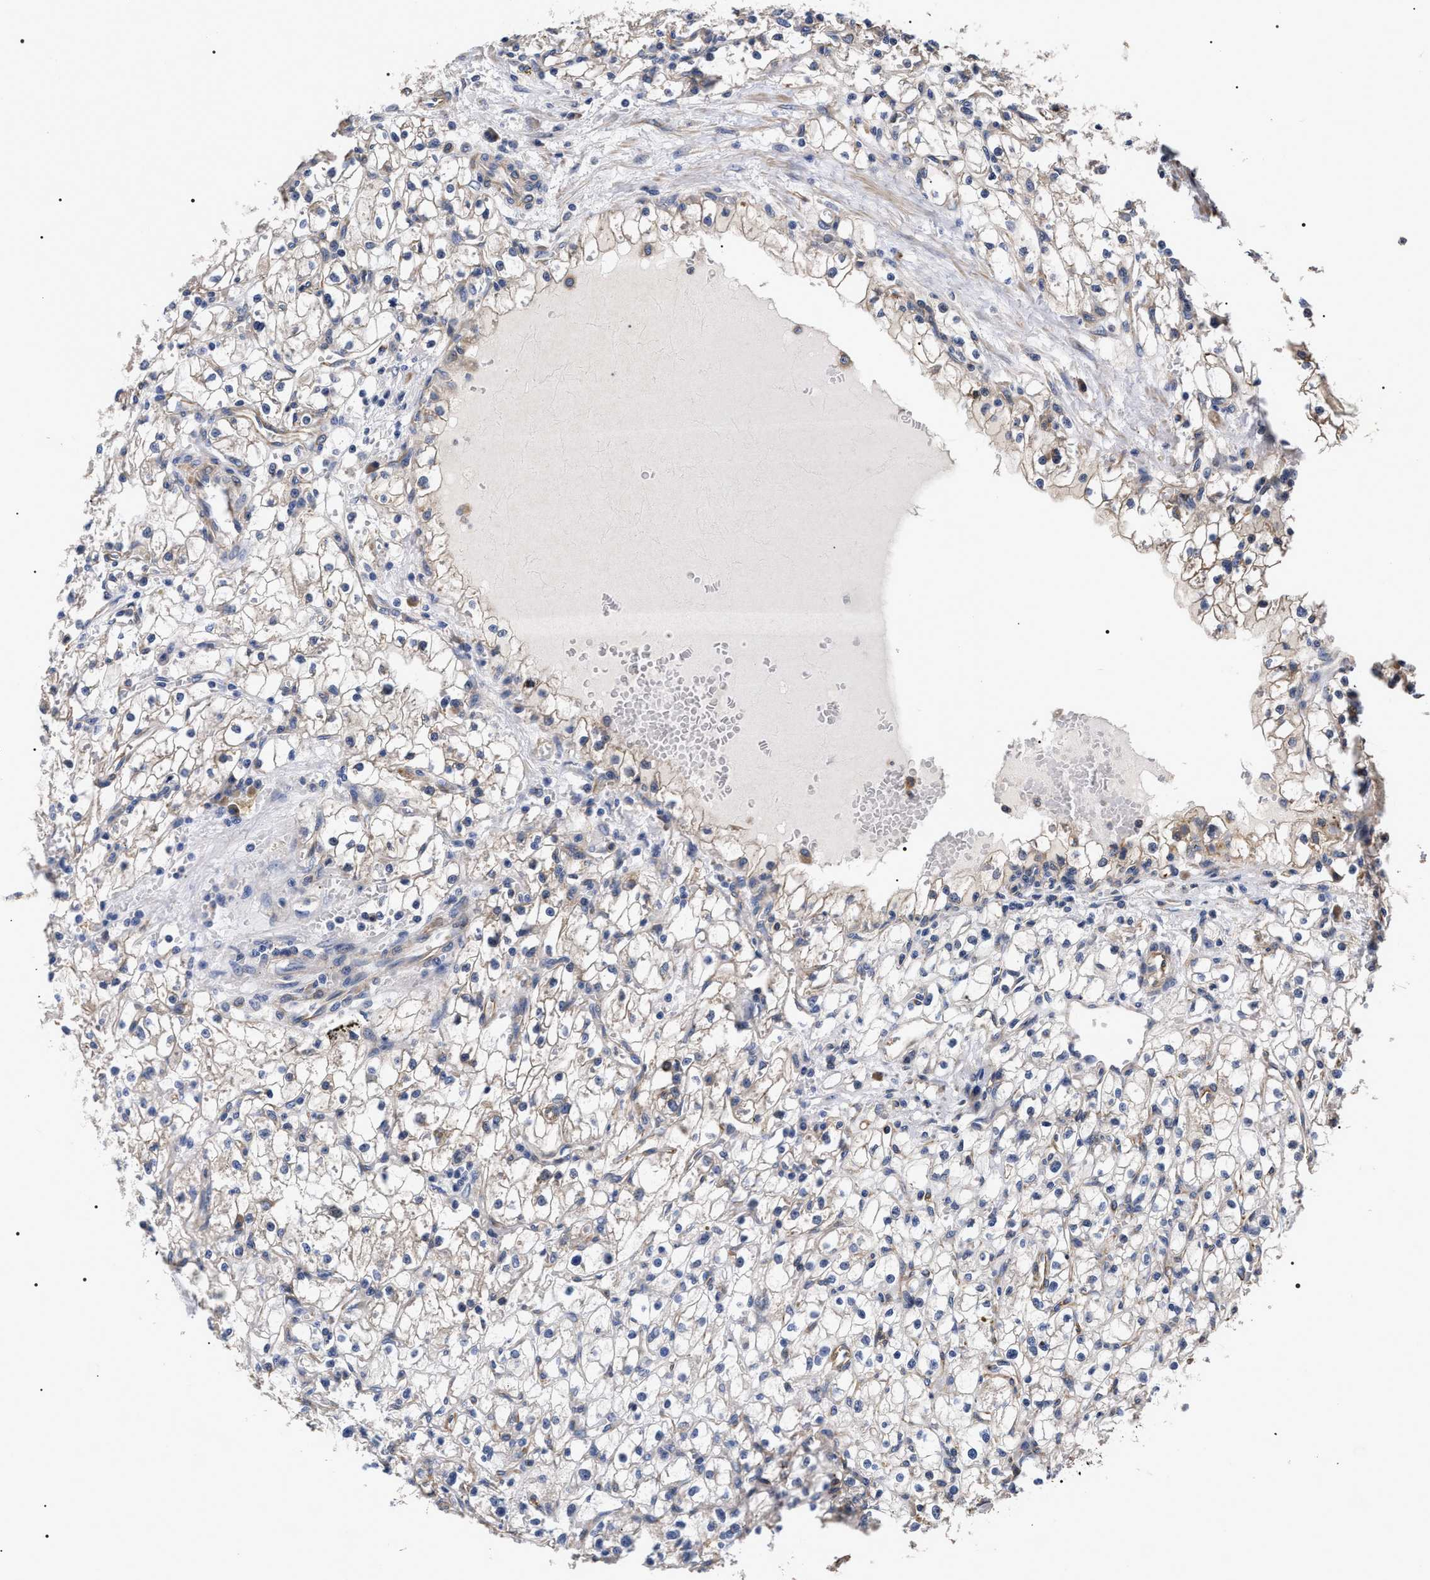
{"staining": {"intensity": "weak", "quantity": "<25%", "location": "cytoplasmic/membranous"}, "tissue": "renal cancer", "cell_type": "Tumor cells", "image_type": "cancer", "snomed": [{"axis": "morphology", "description": "Adenocarcinoma, NOS"}, {"axis": "topography", "description": "Kidney"}], "caption": "Renal adenocarcinoma stained for a protein using IHC demonstrates no expression tumor cells.", "gene": "TSPAN33", "patient": {"sex": "male", "age": 56}}